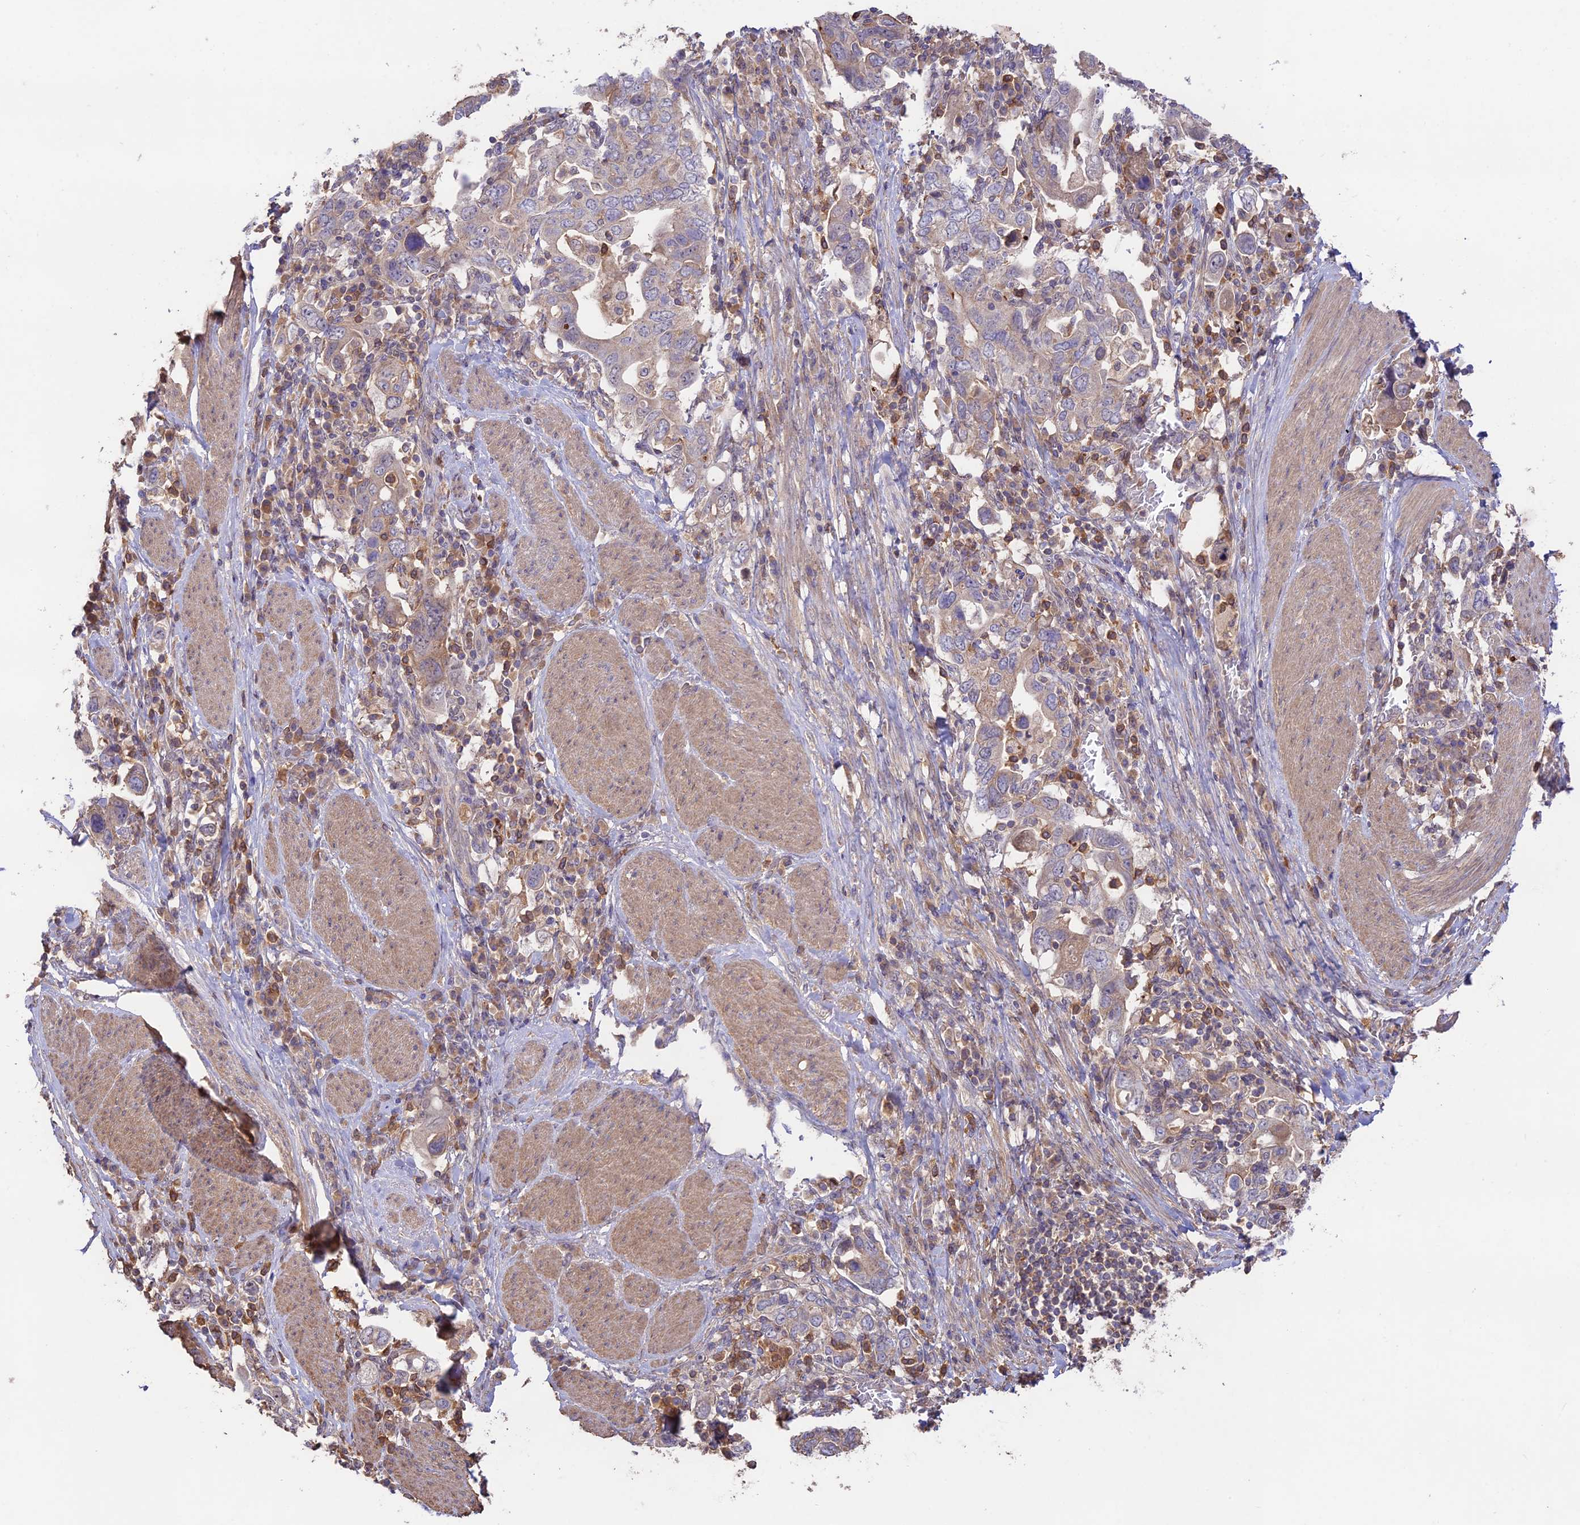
{"staining": {"intensity": "weak", "quantity": ">75%", "location": "cytoplasmic/membranous"}, "tissue": "stomach cancer", "cell_type": "Tumor cells", "image_type": "cancer", "snomed": [{"axis": "morphology", "description": "Adenocarcinoma, NOS"}, {"axis": "topography", "description": "Stomach, upper"}], "caption": "Brown immunohistochemical staining in human stomach cancer reveals weak cytoplasmic/membranous positivity in approximately >75% of tumor cells.", "gene": "CLCF1", "patient": {"sex": "male", "age": 62}}